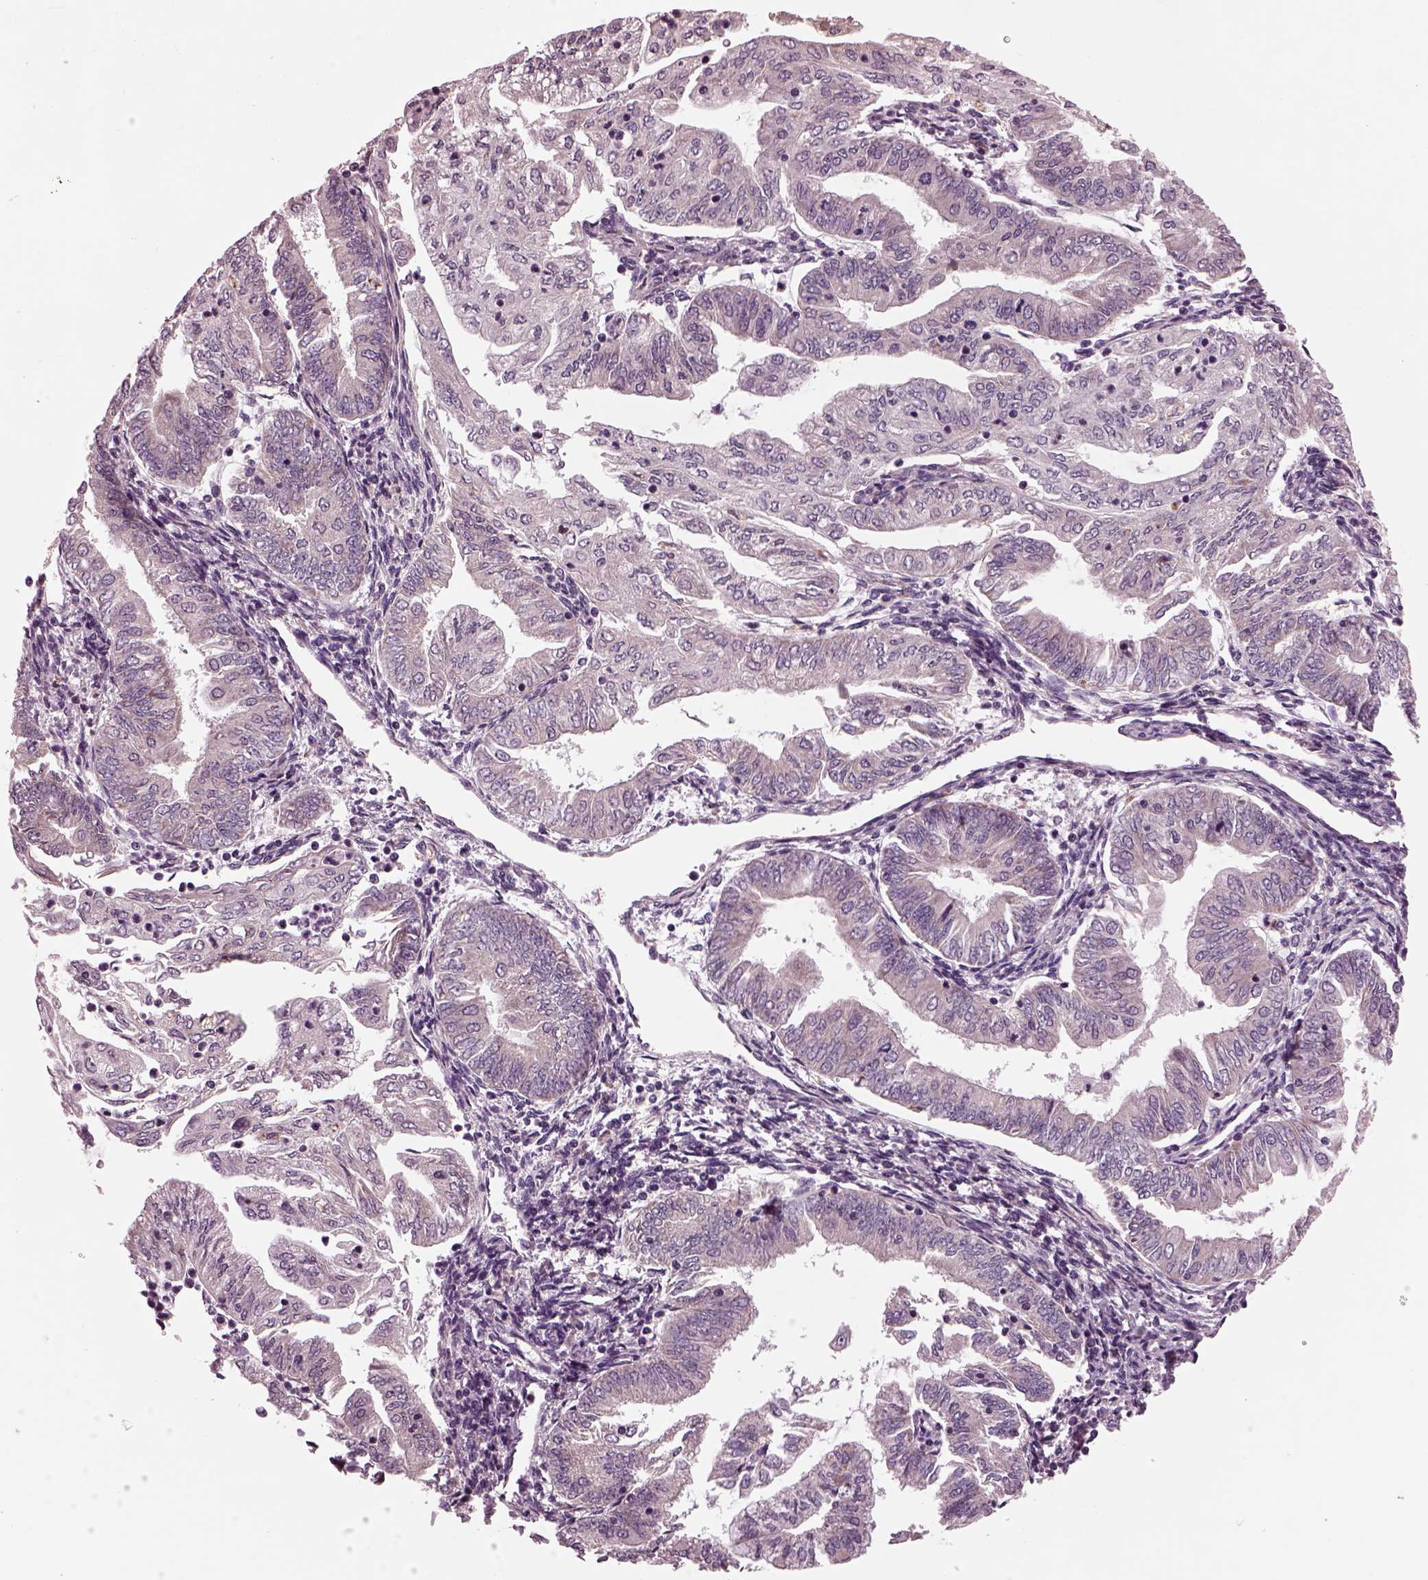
{"staining": {"intensity": "weak", "quantity": "25%-75%", "location": "cytoplasmic/membranous"}, "tissue": "endometrial cancer", "cell_type": "Tumor cells", "image_type": "cancer", "snomed": [{"axis": "morphology", "description": "Adenocarcinoma, NOS"}, {"axis": "topography", "description": "Endometrium"}], "caption": "The immunohistochemical stain labels weak cytoplasmic/membranous expression in tumor cells of endometrial cancer tissue.", "gene": "AP4M1", "patient": {"sex": "female", "age": 55}}